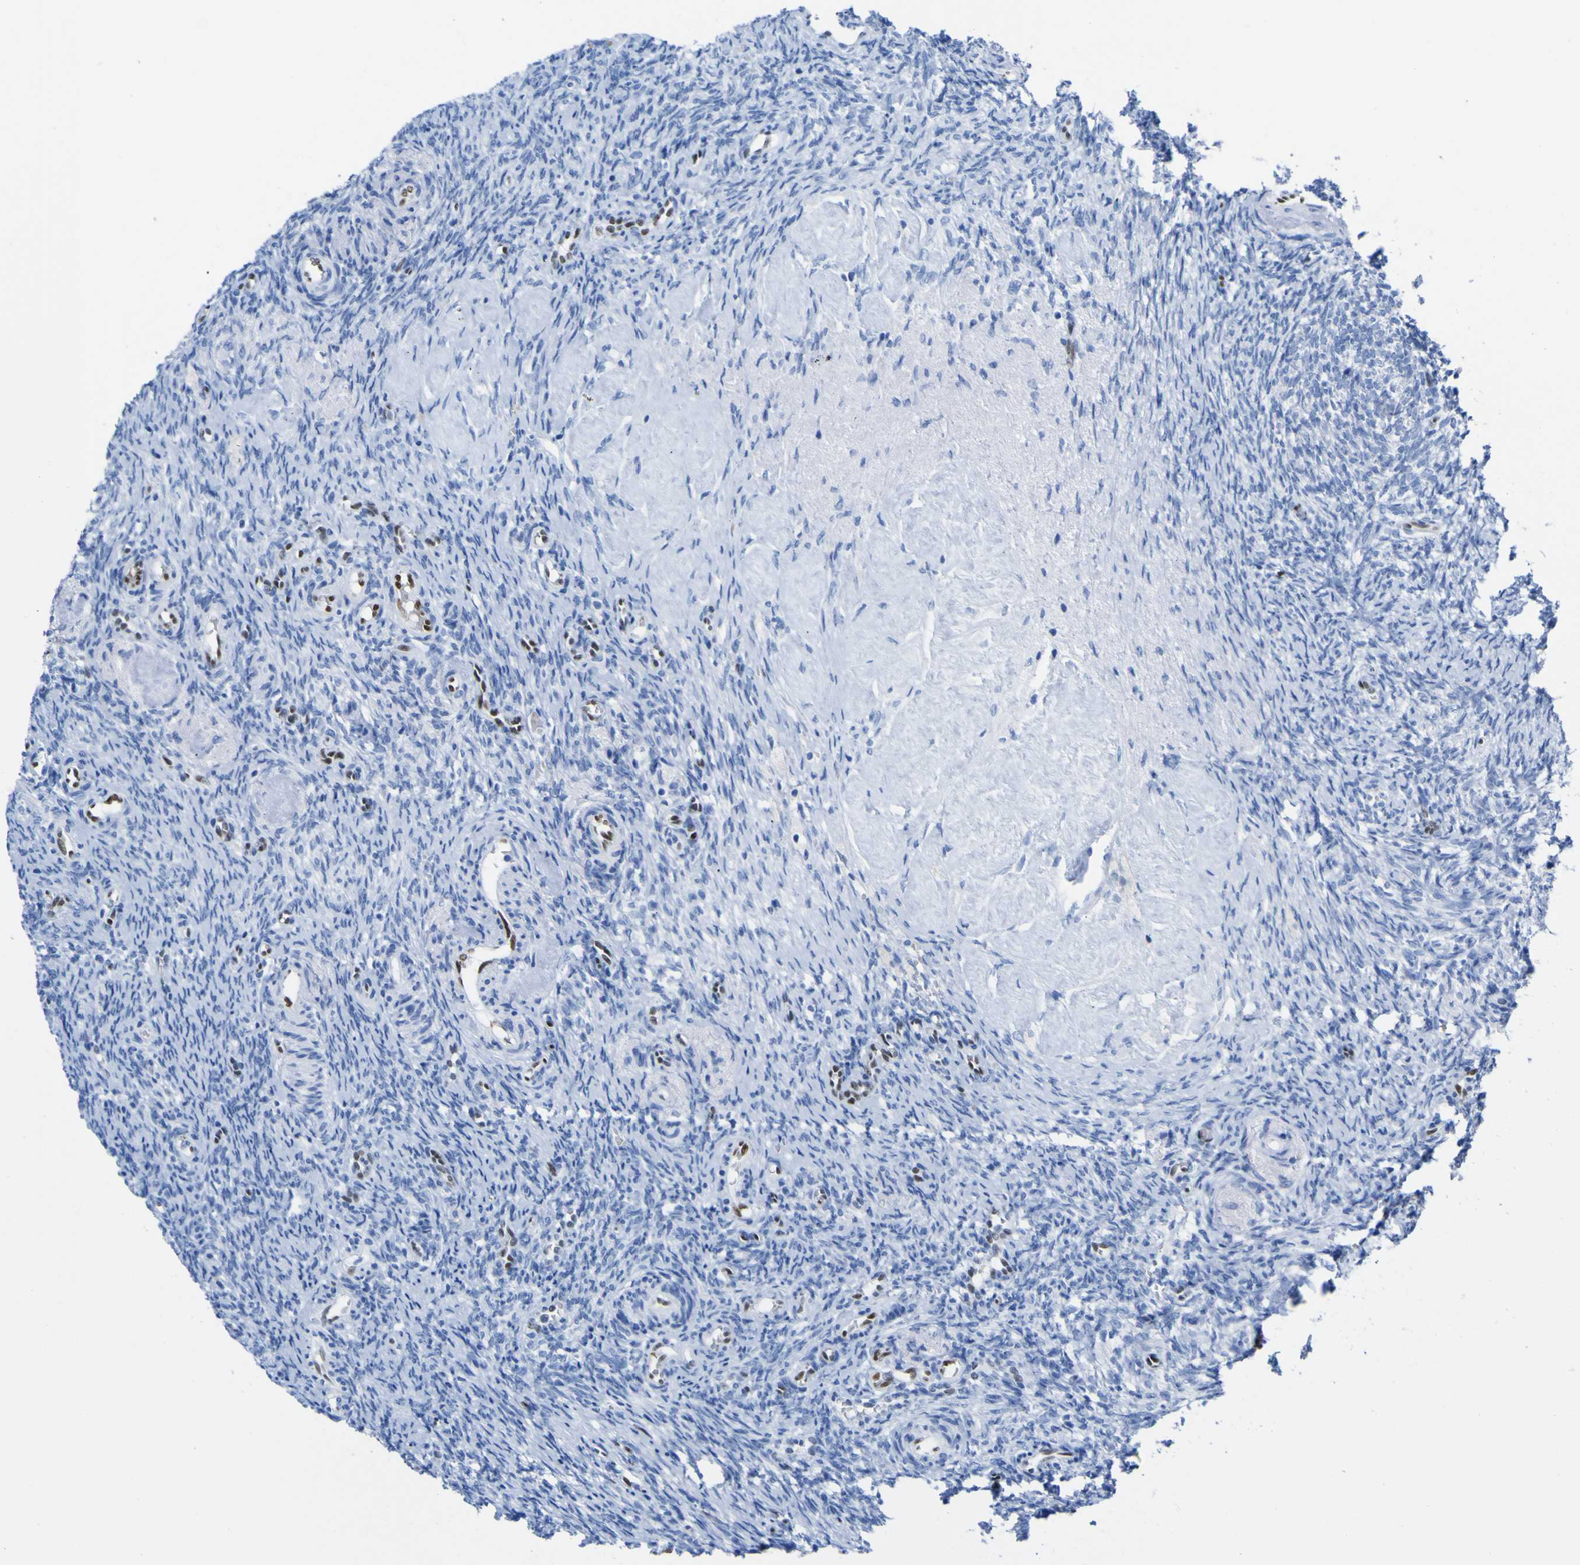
{"staining": {"intensity": "negative", "quantity": "none", "location": "none"}, "tissue": "ovary", "cell_type": "Ovarian stroma cells", "image_type": "normal", "snomed": [{"axis": "morphology", "description": "Normal tissue, NOS"}, {"axis": "topography", "description": "Ovary"}], "caption": "This is a micrograph of immunohistochemistry (IHC) staining of normal ovary, which shows no positivity in ovarian stroma cells.", "gene": "DACH1", "patient": {"sex": "female", "age": 41}}